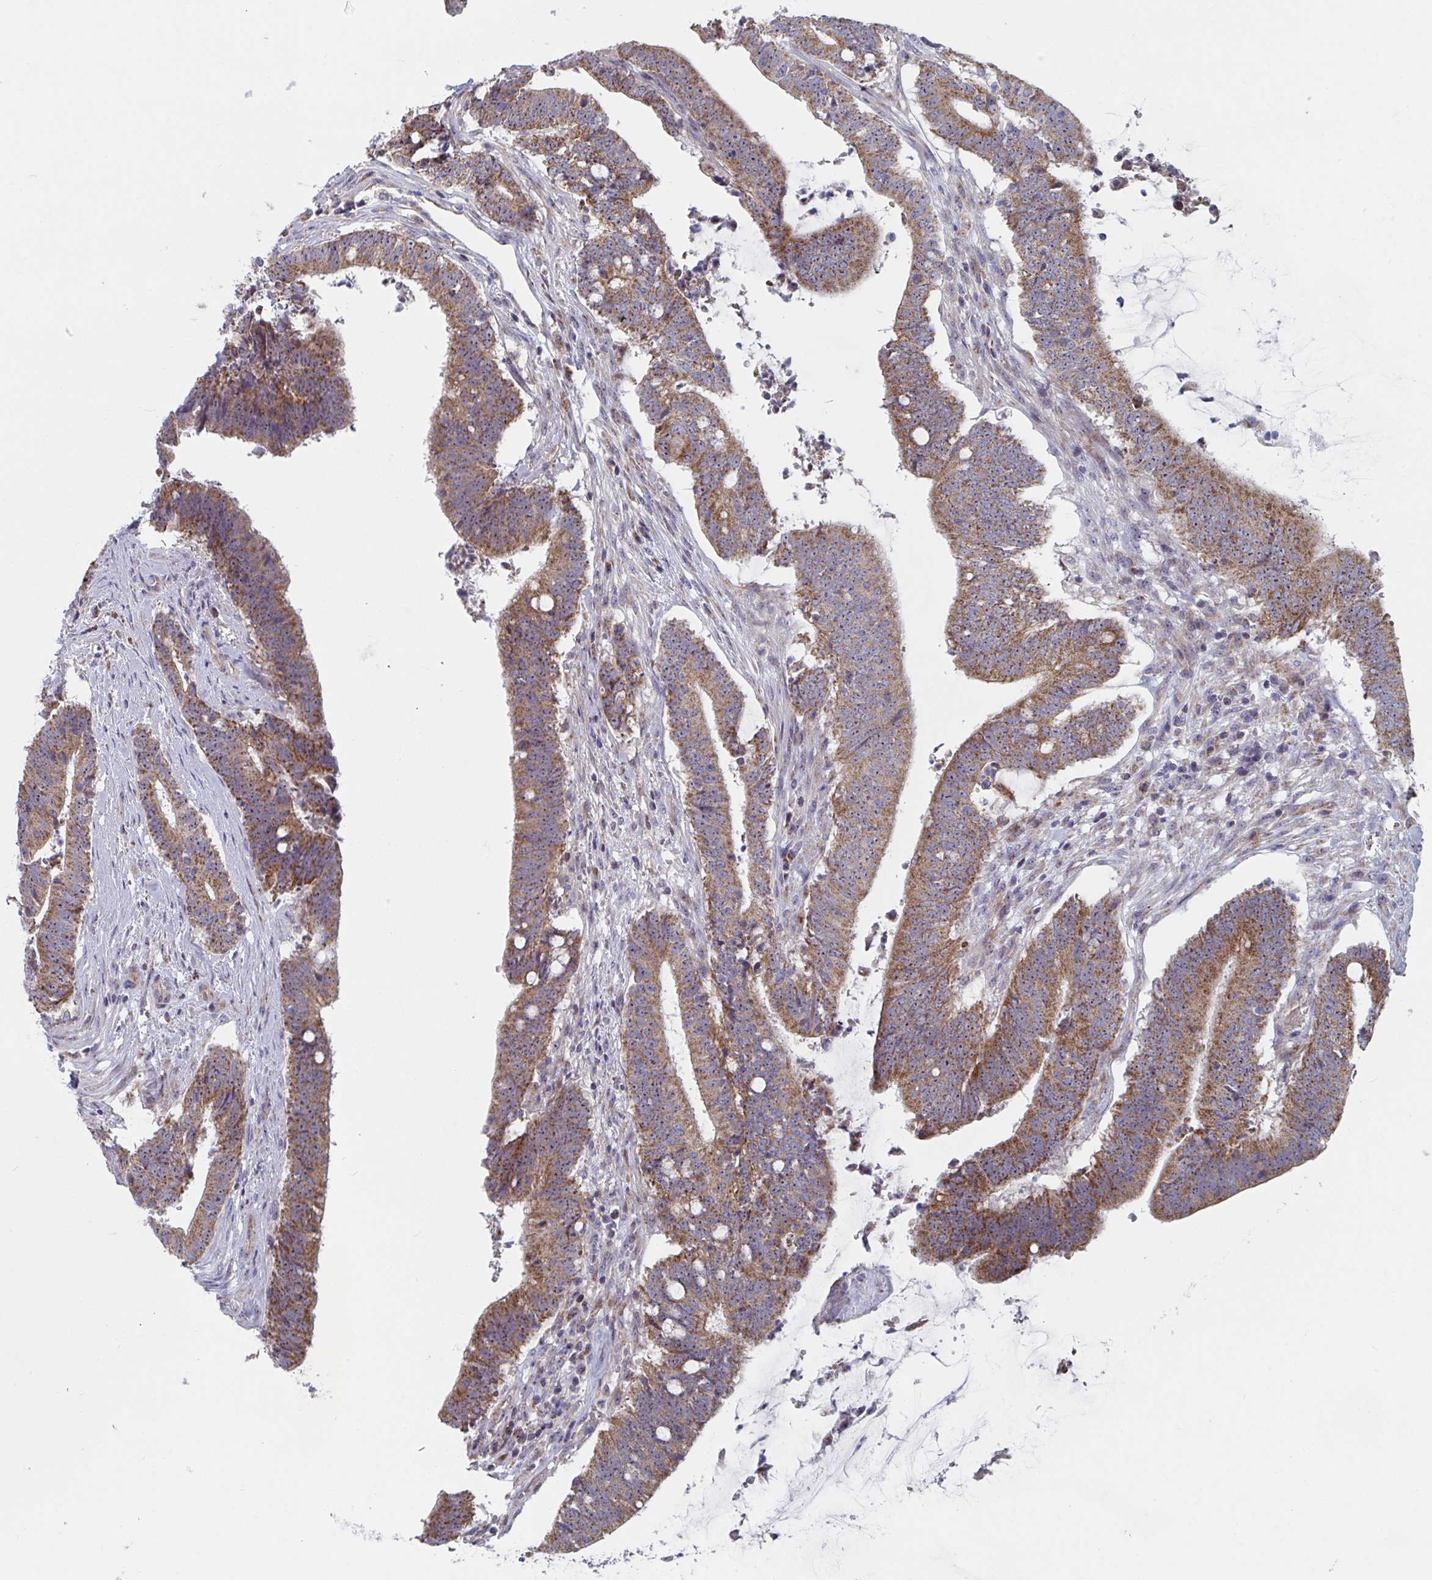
{"staining": {"intensity": "moderate", "quantity": ">75%", "location": "cytoplasmic/membranous,nuclear"}, "tissue": "colorectal cancer", "cell_type": "Tumor cells", "image_type": "cancer", "snomed": [{"axis": "morphology", "description": "Adenocarcinoma, NOS"}, {"axis": "topography", "description": "Colon"}], "caption": "A medium amount of moderate cytoplasmic/membranous and nuclear expression is seen in approximately >75% of tumor cells in colorectal cancer (adenocarcinoma) tissue.", "gene": "MRPL53", "patient": {"sex": "female", "age": 43}}